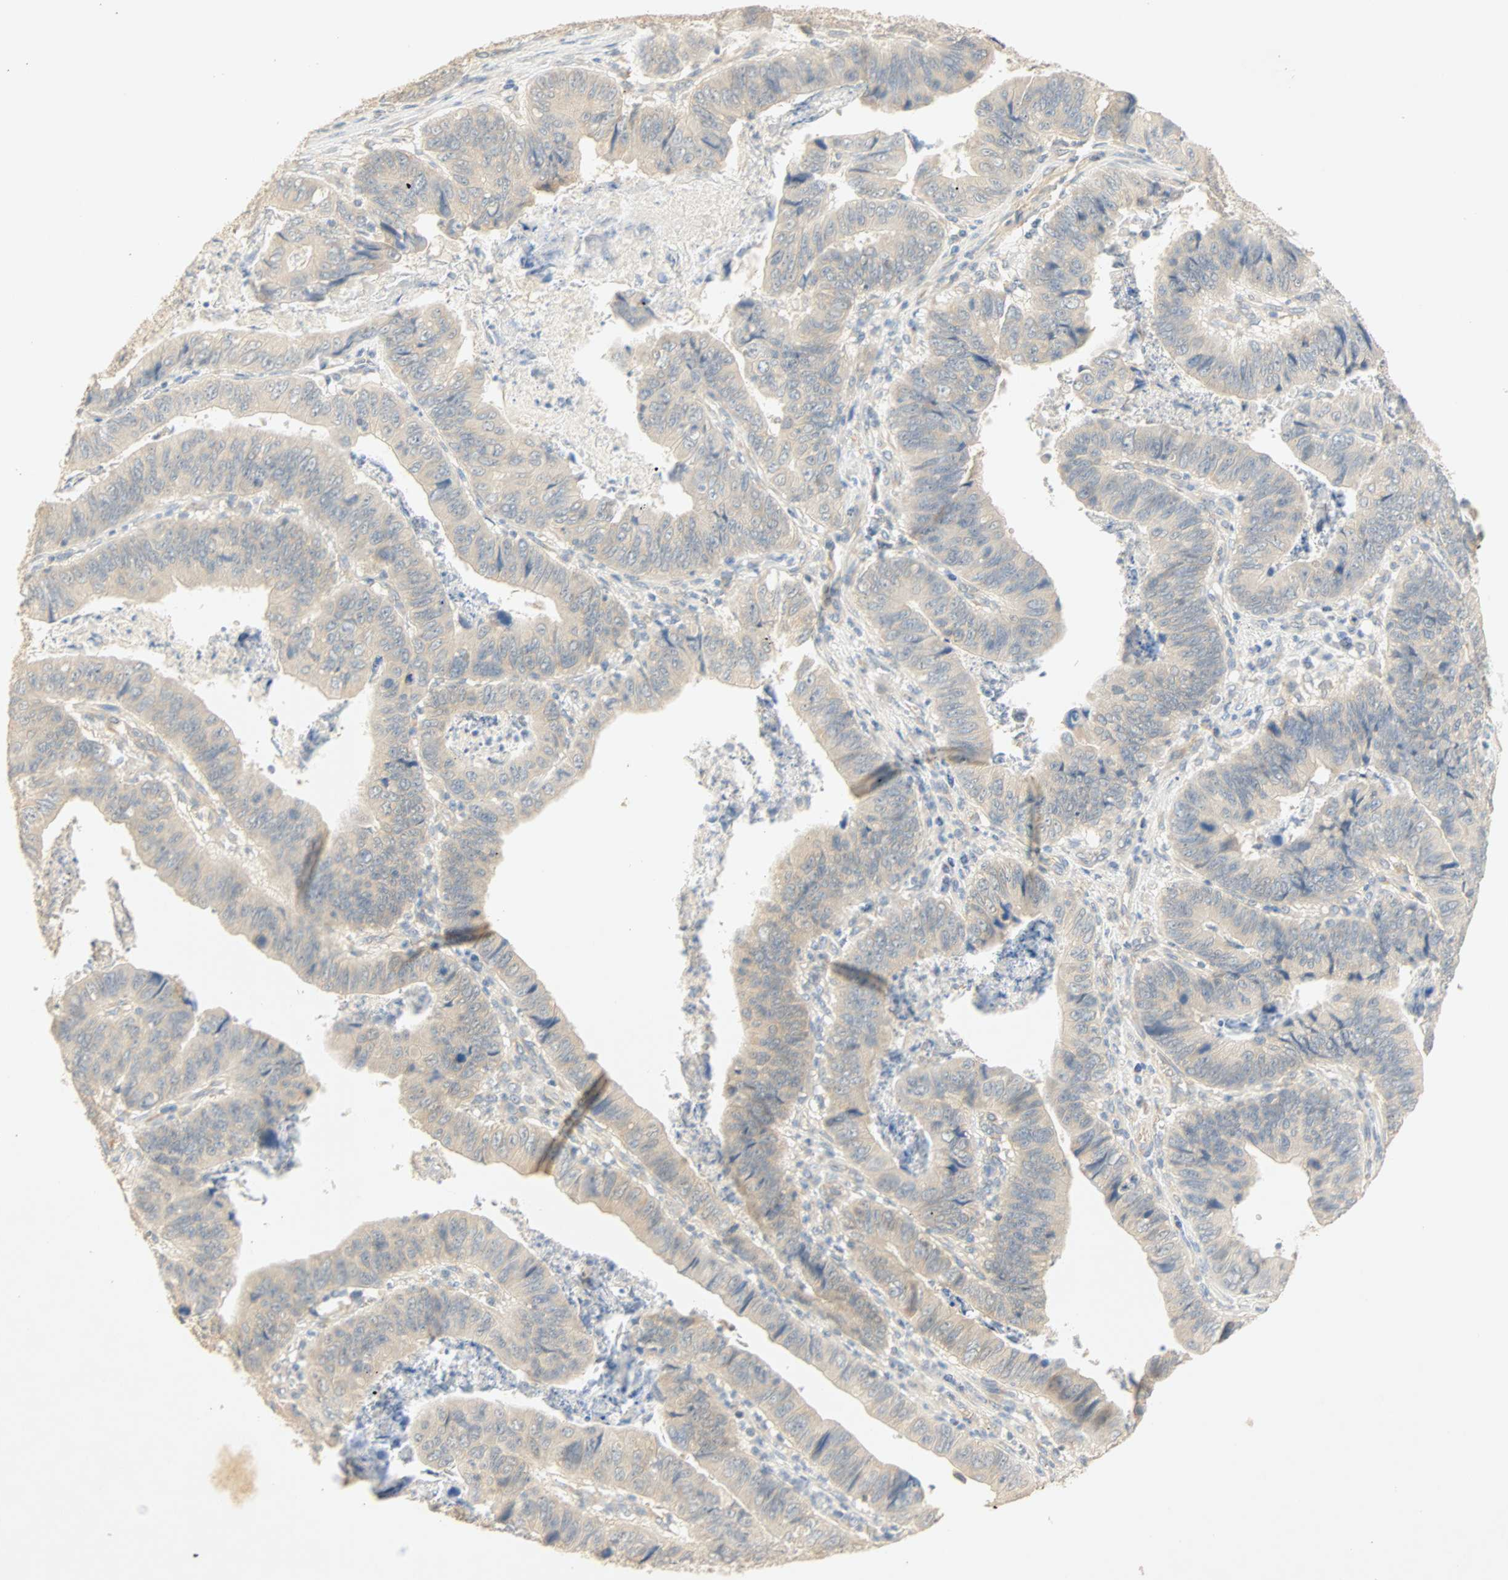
{"staining": {"intensity": "weak", "quantity": "<25%", "location": "cytoplasmic/membranous"}, "tissue": "stomach cancer", "cell_type": "Tumor cells", "image_type": "cancer", "snomed": [{"axis": "morphology", "description": "Adenocarcinoma, NOS"}, {"axis": "topography", "description": "Stomach, lower"}], "caption": "Immunohistochemical staining of human stomach cancer (adenocarcinoma) demonstrates no significant positivity in tumor cells. (DAB (3,3'-diaminobenzidine) immunohistochemistry (IHC), high magnification).", "gene": "SELENBP1", "patient": {"sex": "male", "age": 77}}